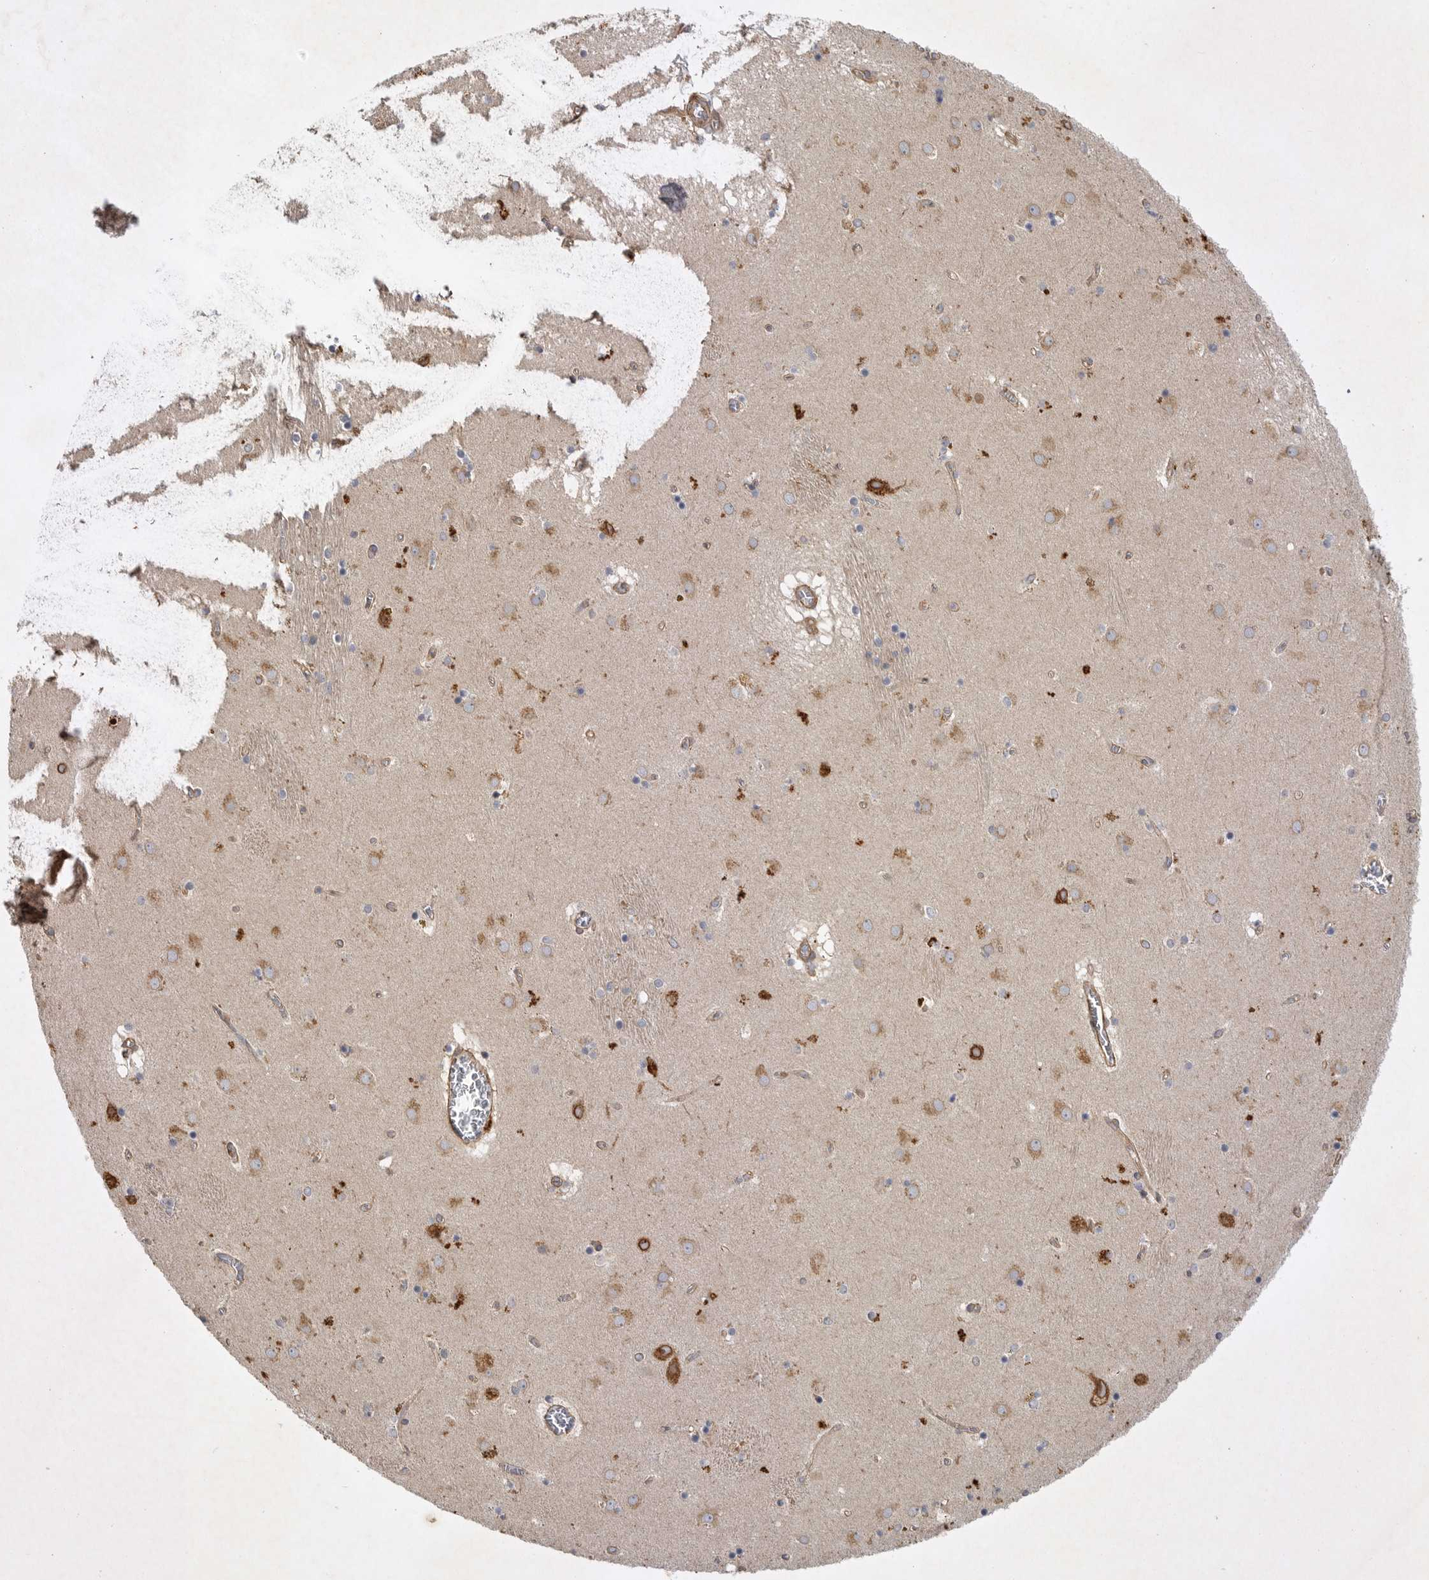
{"staining": {"intensity": "strong", "quantity": "<25%", "location": "cytoplasmic/membranous"}, "tissue": "caudate", "cell_type": "Glial cells", "image_type": "normal", "snomed": [{"axis": "morphology", "description": "Normal tissue, NOS"}, {"axis": "topography", "description": "Lateral ventricle wall"}], "caption": "Immunohistochemical staining of normal caudate reveals <25% levels of strong cytoplasmic/membranous protein positivity in about <25% of glial cells.", "gene": "ANKFY1", "patient": {"sex": "male", "age": 70}}